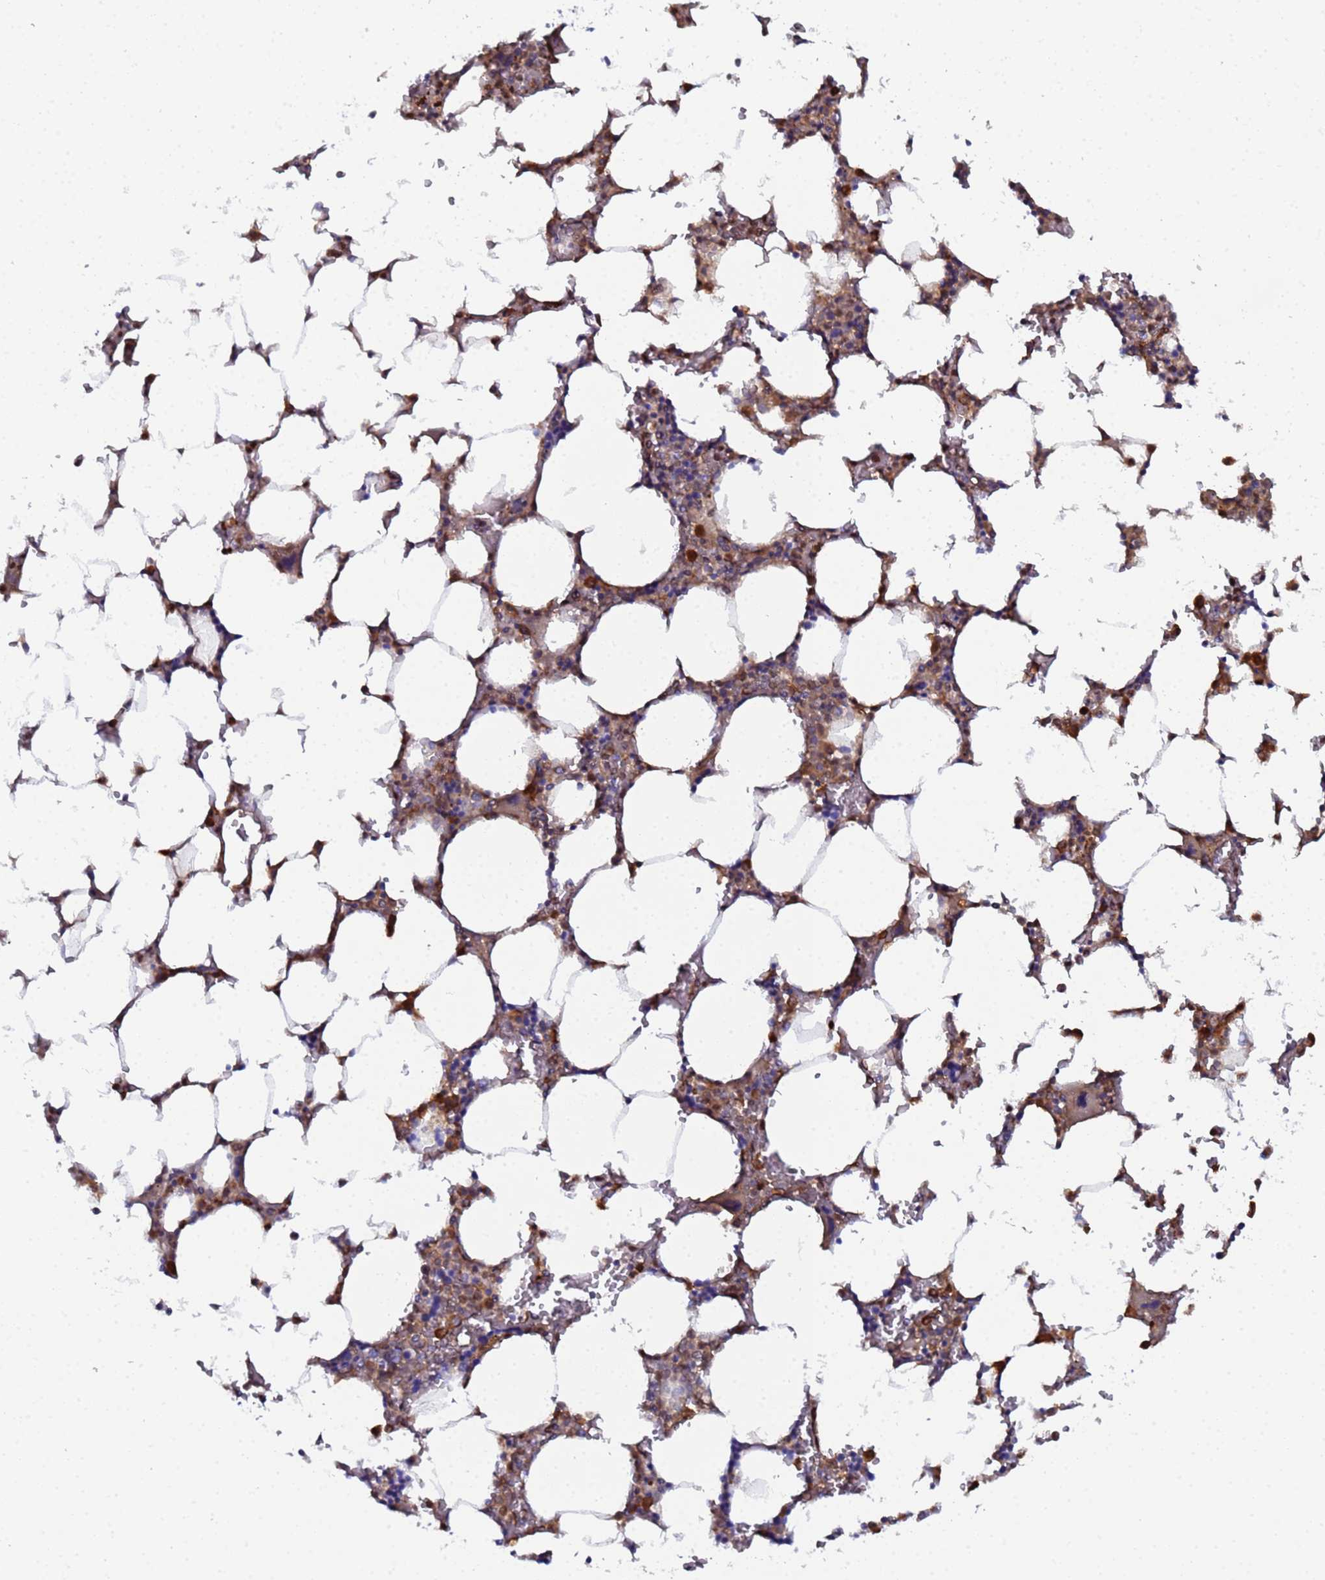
{"staining": {"intensity": "moderate", "quantity": "<25%", "location": "nuclear"}, "tissue": "bone marrow", "cell_type": "Hematopoietic cells", "image_type": "normal", "snomed": [{"axis": "morphology", "description": "Normal tissue, NOS"}, {"axis": "topography", "description": "Bone marrow"}], "caption": "The photomicrograph exhibits staining of unremarkable bone marrow, revealing moderate nuclear protein positivity (brown color) within hematopoietic cells.", "gene": "CCDC127", "patient": {"sex": "male", "age": 64}}